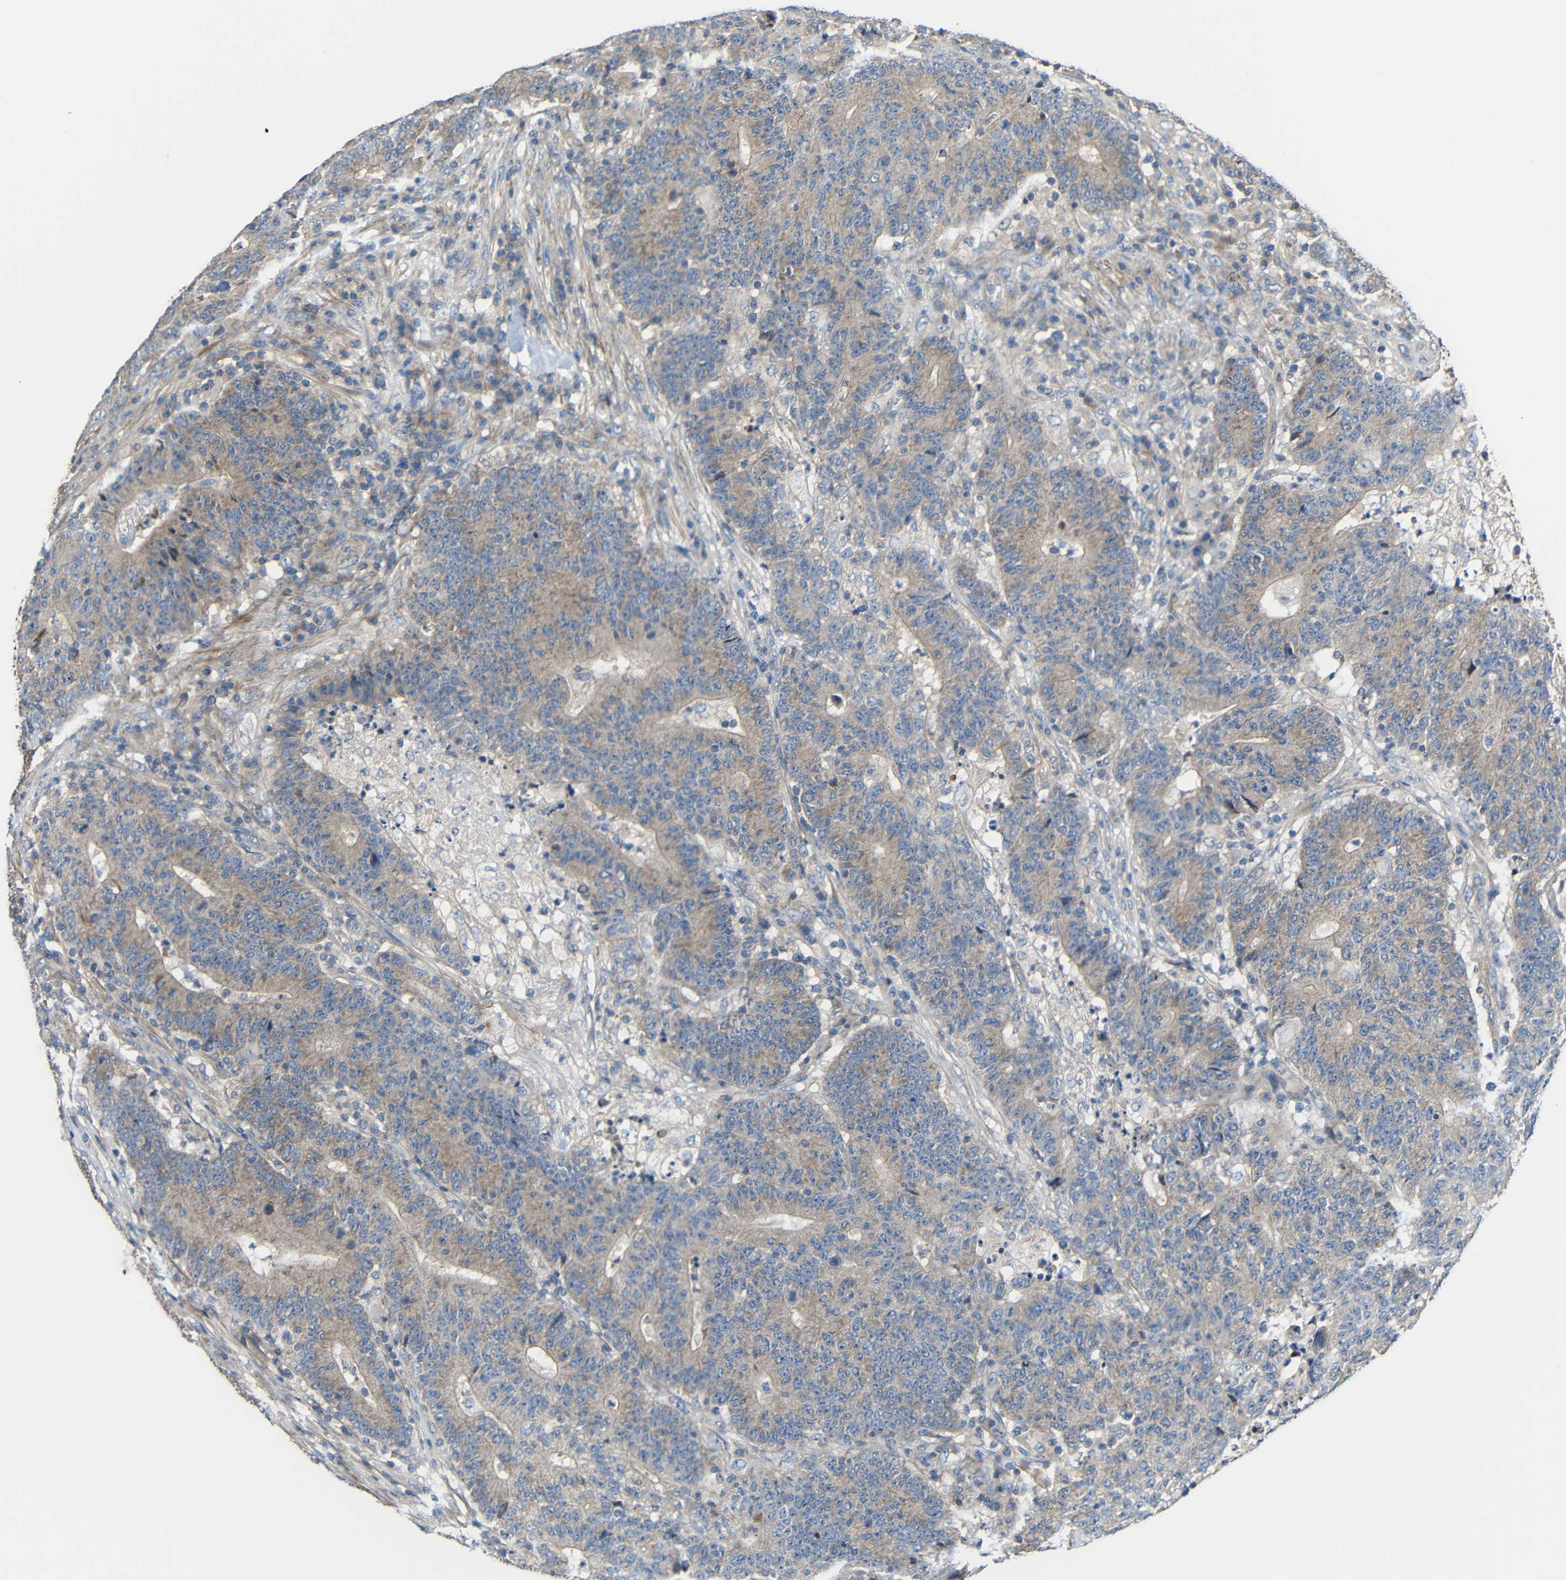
{"staining": {"intensity": "weak", "quantity": ">75%", "location": "cytoplasmic/membranous"}, "tissue": "colorectal cancer", "cell_type": "Tumor cells", "image_type": "cancer", "snomed": [{"axis": "morphology", "description": "Normal tissue, NOS"}, {"axis": "morphology", "description": "Adenocarcinoma, NOS"}, {"axis": "topography", "description": "Colon"}], "caption": "A high-resolution photomicrograph shows IHC staining of colorectal cancer, which exhibits weak cytoplasmic/membranous staining in approximately >75% of tumor cells.", "gene": "RHOT2", "patient": {"sex": "female", "age": 75}}